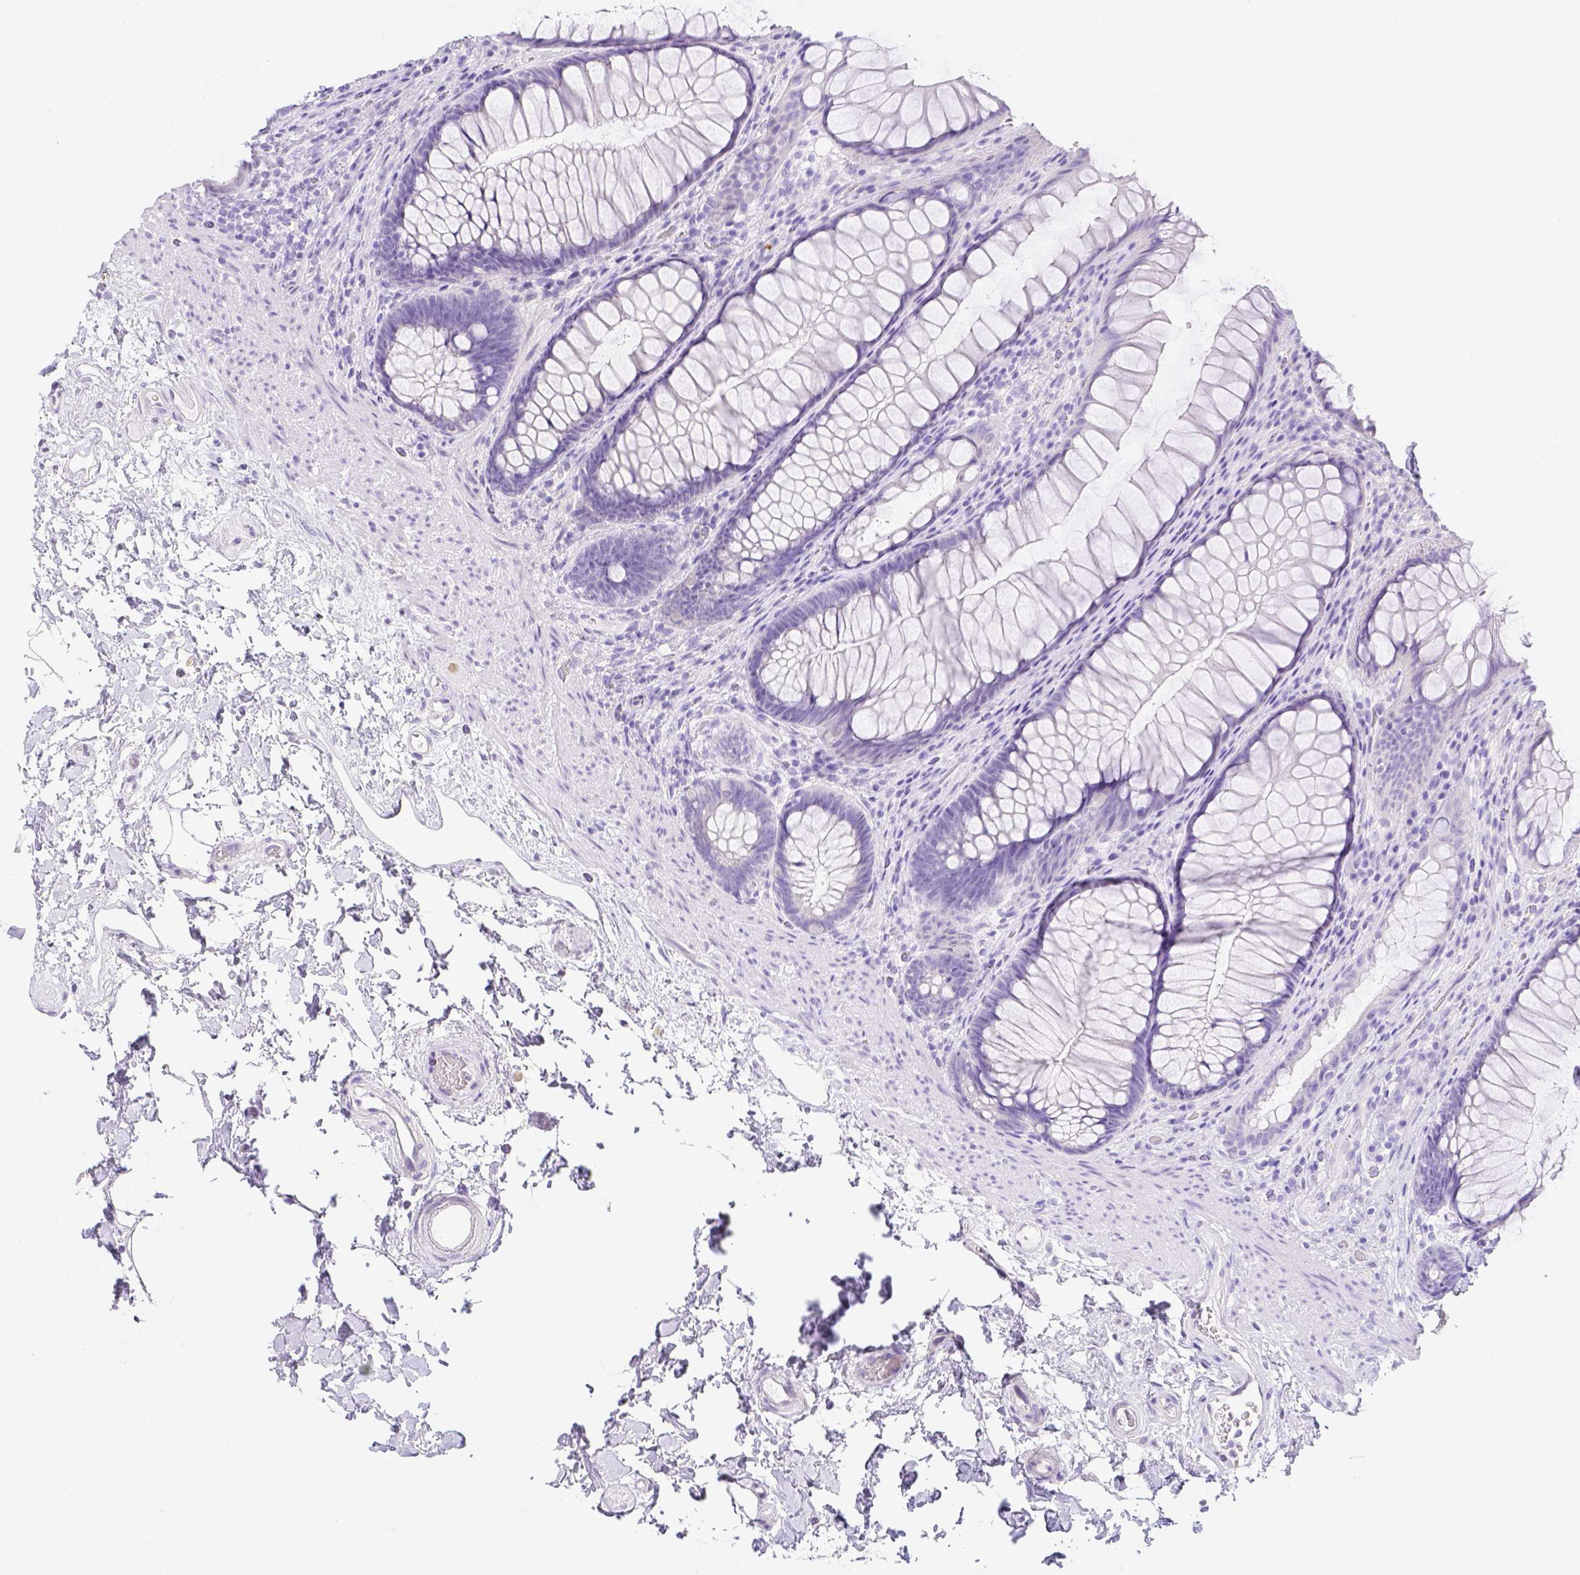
{"staining": {"intensity": "negative", "quantity": "none", "location": "none"}, "tissue": "rectum", "cell_type": "Glandular cells", "image_type": "normal", "snomed": [{"axis": "morphology", "description": "Normal tissue, NOS"}, {"axis": "topography", "description": "Smooth muscle"}, {"axis": "topography", "description": "Rectum"}], "caption": "Immunohistochemical staining of unremarkable rectum shows no significant expression in glandular cells. The staining is performed using DAB brown chromogen with nuclei counter-stained in using hematoxylin.", "gene": "ARHGAP36", "patient": {"sex": "male", "age": 53}}